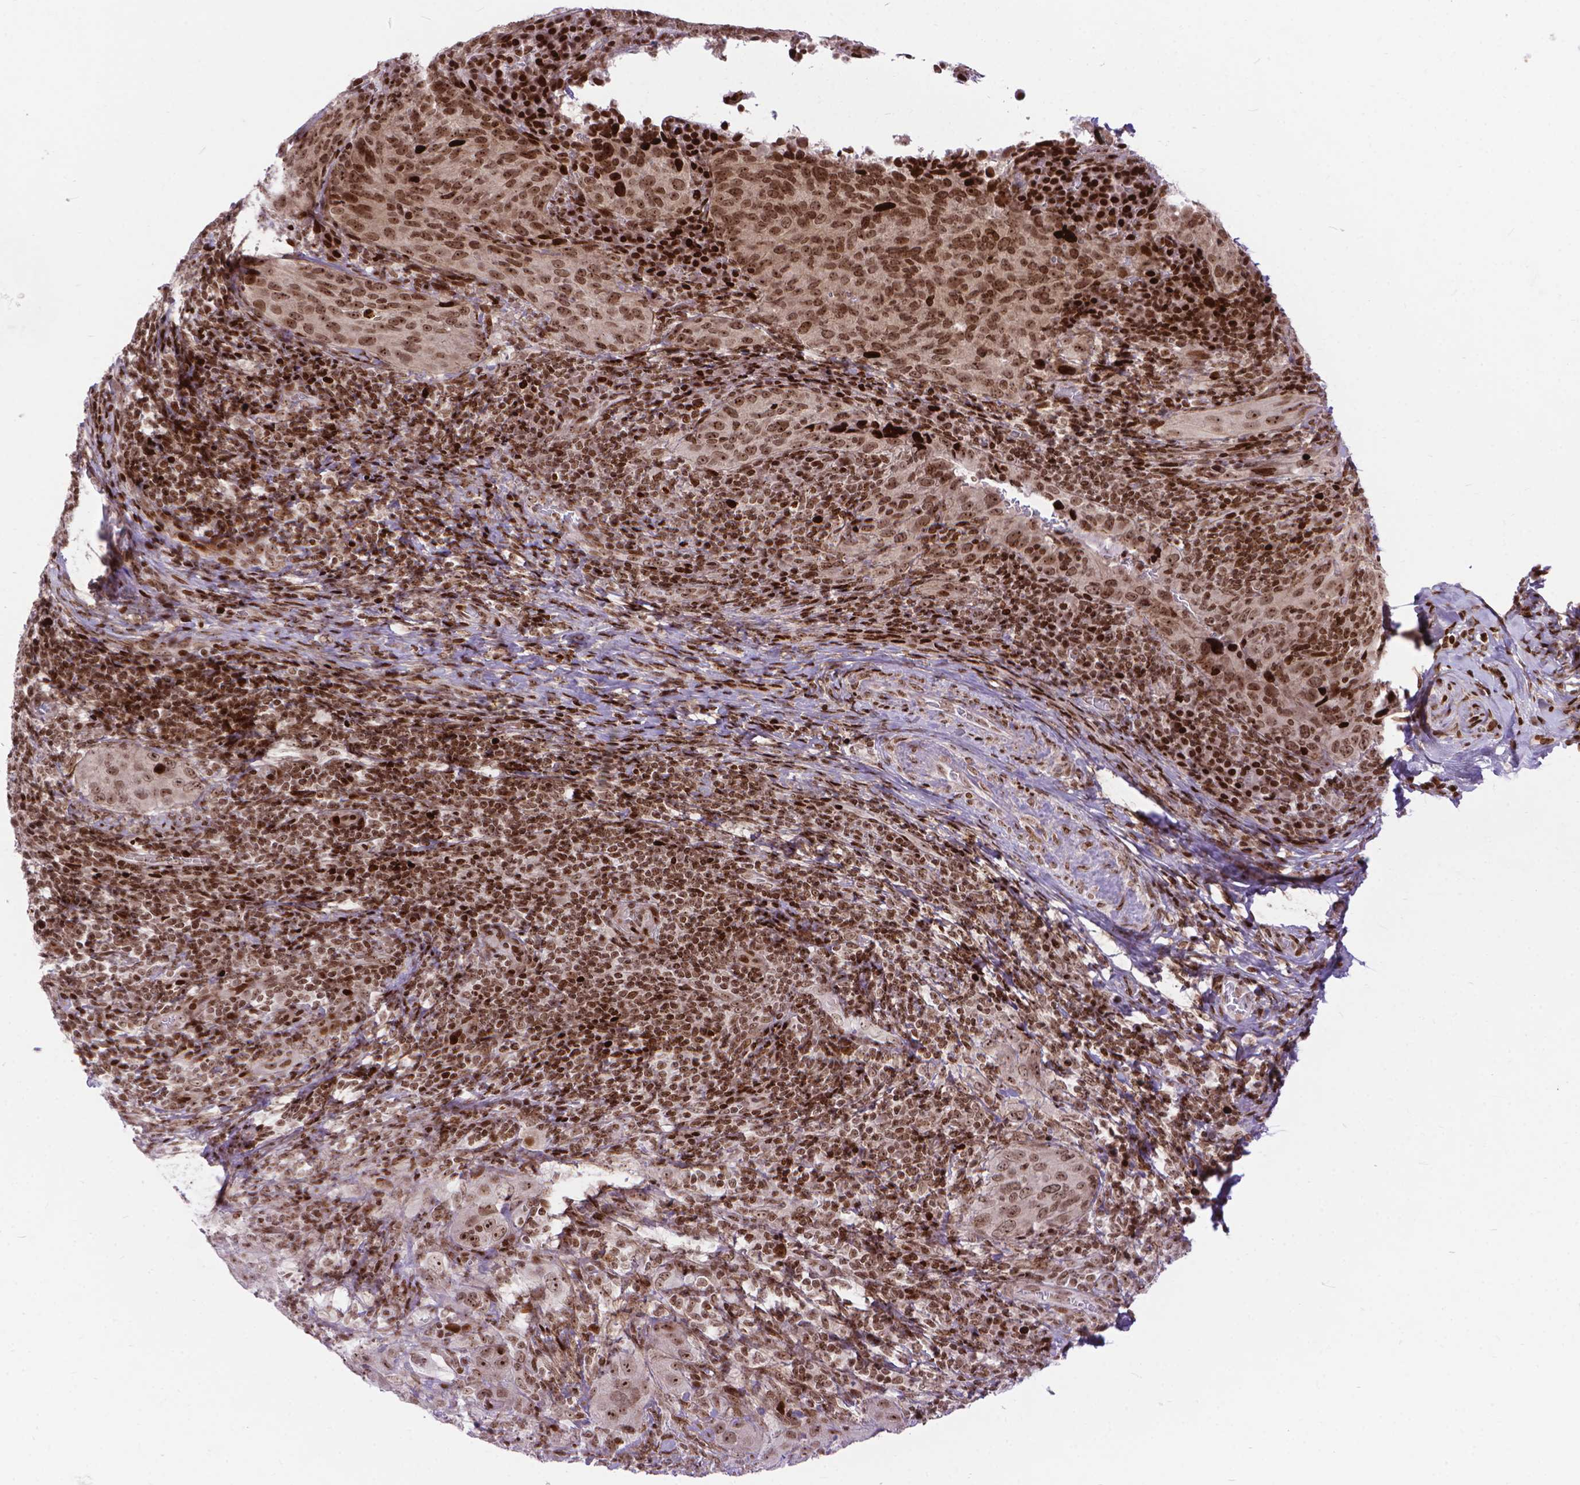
{"staining": {"intensity": "moderate", "quantity": ">75%", "location": "nuclear"}, "tissue": "cervical cancer", "cell_type": "Tumor cells", "image_type": "cancer", "snomed": [{"axis": "morphology", "description": "Normal tissue, NOS"}, {"axis": "morphology", "description": "Squamous cell carcinoma, NOS"}, {"axis": "topography", "description": "Cervix"}], "caption": "Approximately >75% of tumor cells in human cervical cancer (squamous cell carcinoma) show moderate nuclear protein staining as visualized by brown immunohistochemical staining.", "gene": "AMER1", "patient": {"sex": "female", "age": 51}}